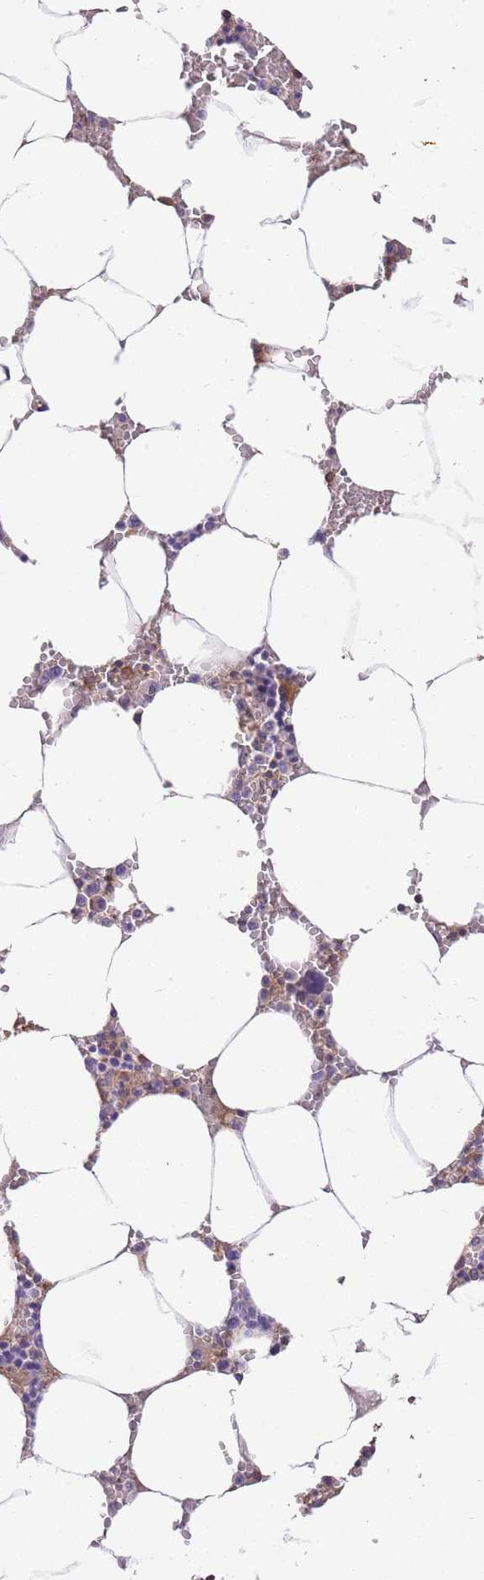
{"staining": {"intensity": "negative", "quantity": "none", "location": "none"}, "tissue": "bone marrow", "cell_type": "Hematopoietic cells", "image_type": "normal", "snomed": [{"axis": "morphology", "description": "Normal tissue, NOS"}, {"axis": "topography", "description": "Bone marrow"}], "caption": "This micrograph is of normal bone marrow stained with immunohistochemistry to label a protein in brown with the nuclei are counter-stained blue. There is no expression in hematopoietic cells.", "gene": "PRKAR1A", "patient": {"sex": "male", "age": 70}}